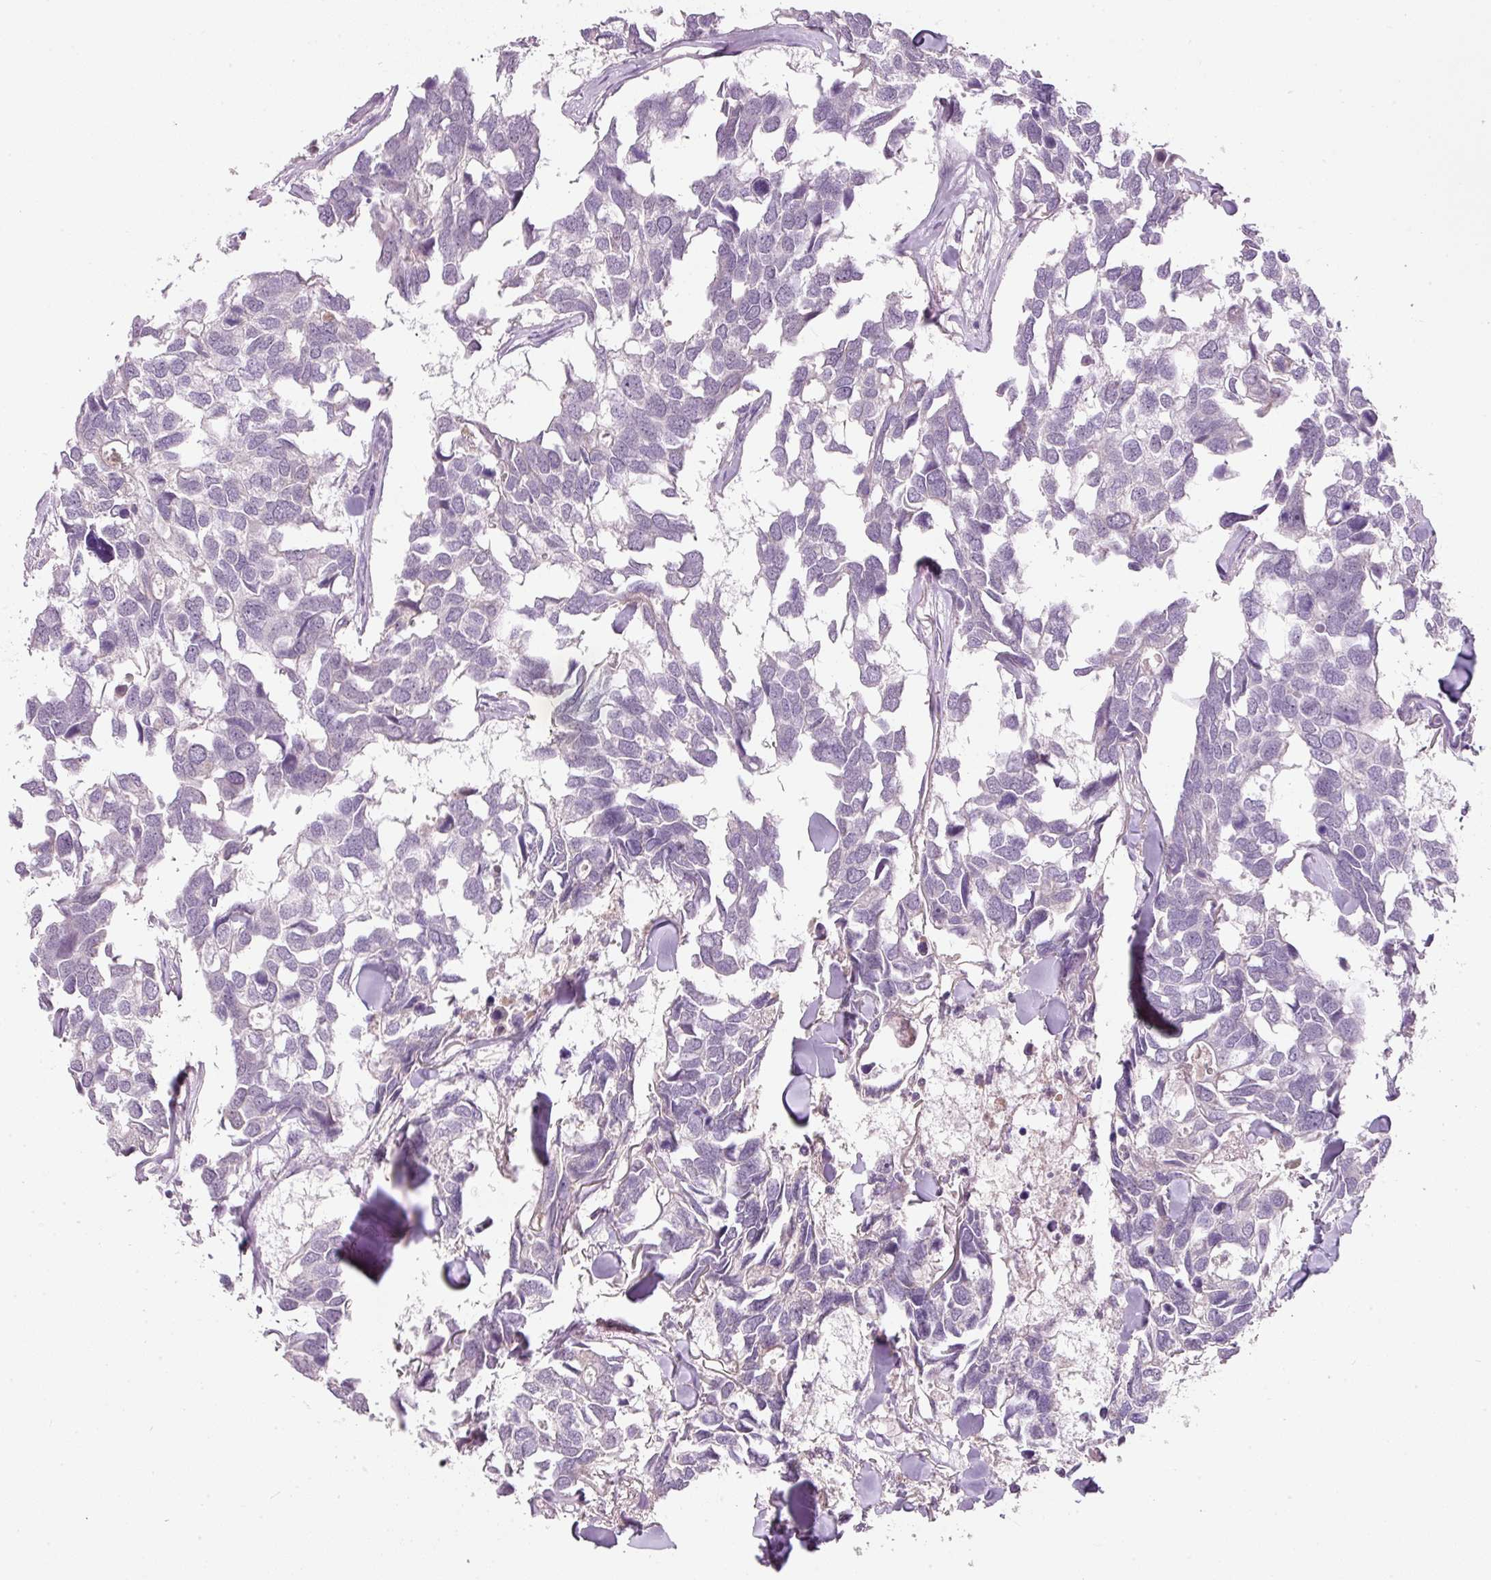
{"staining": {"intensity": "negative", "quantity": "none", "location": "none"}, "tissue": "breast cancer", "cell_type": "Tumor cells", "image_type": "cancer", "snomed": [{"axis": "morphology", "description": "Duct carcinoma"}, {"axis": "topography", "description": "Breast"}], "caption": "IHC micrograph of neoplastic tissue: breast cancer stained with DAB (3,3'-diaminobenzidine) shows no significant protein positivity in tumor cells.", "gene": "TMEM37", "patient": {"sex": "female", "age": 83}}